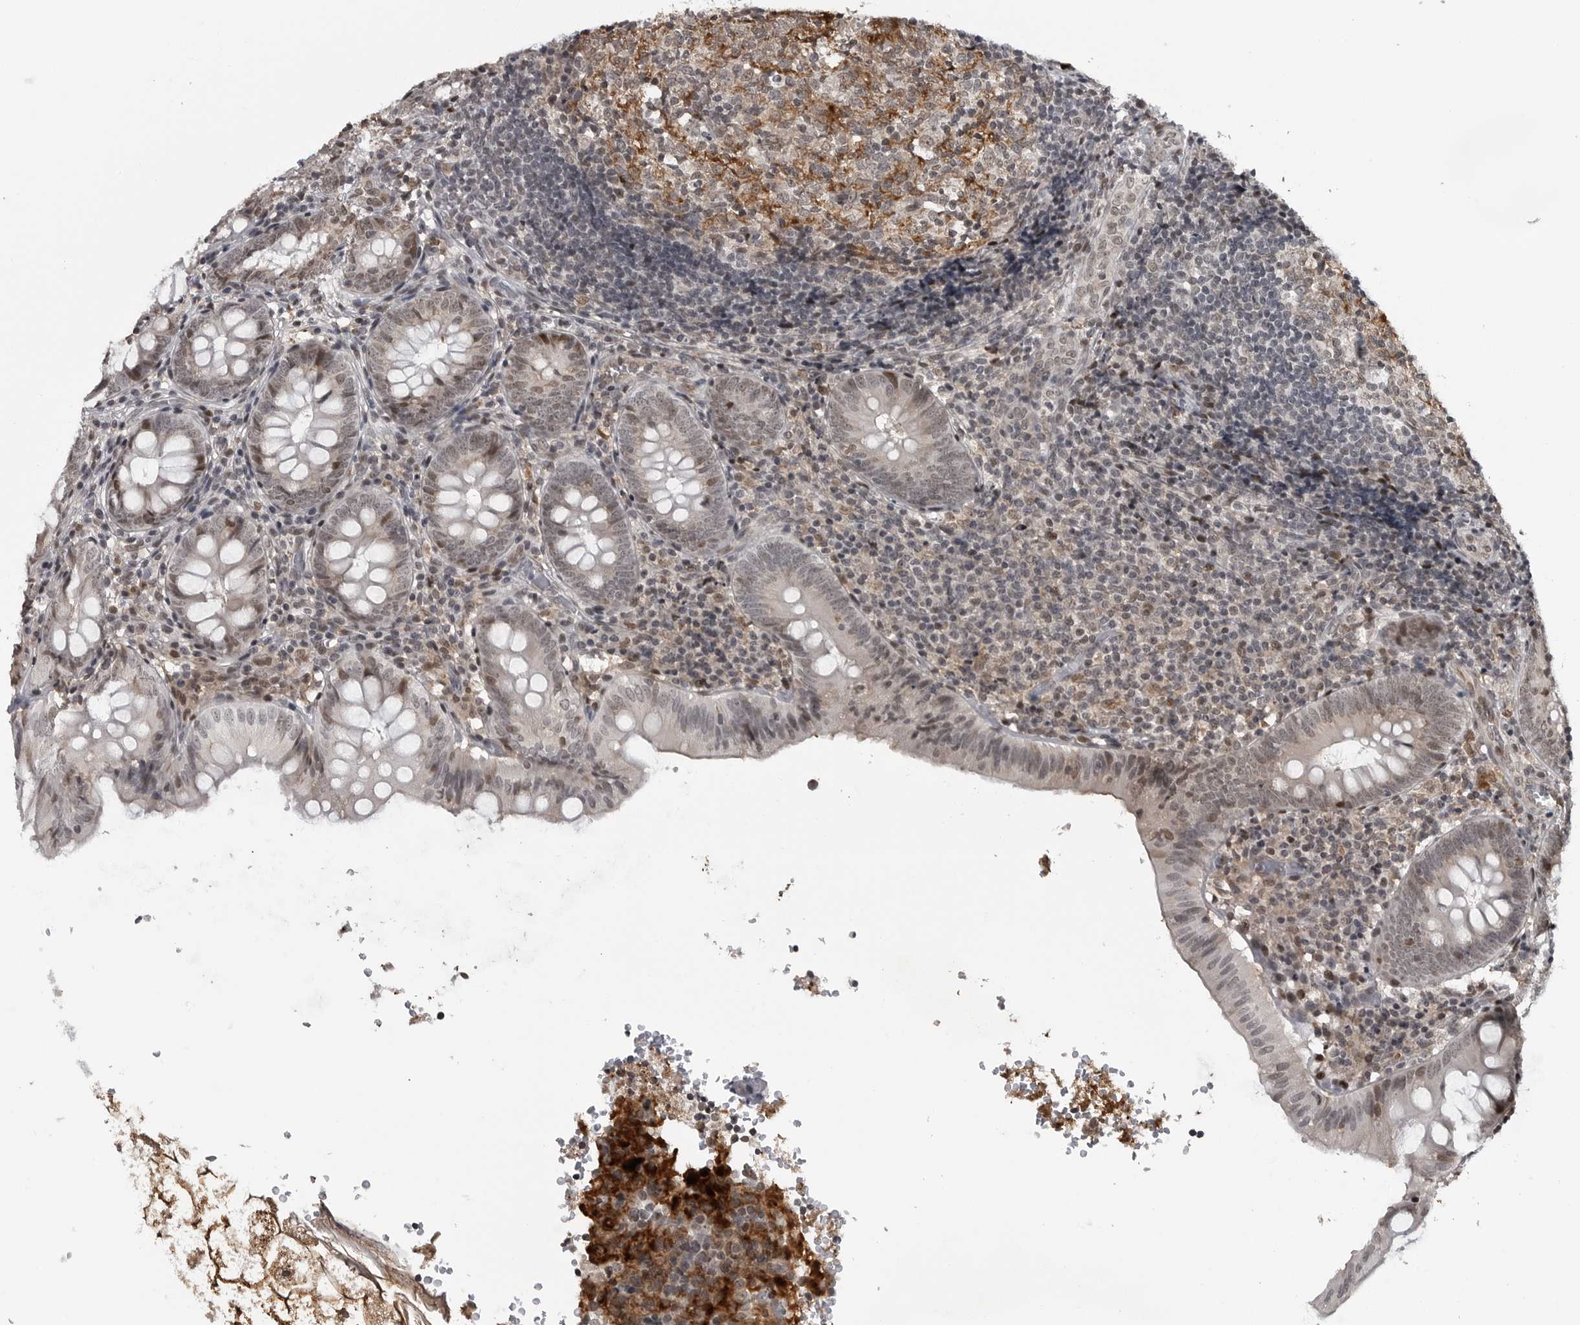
{"staining": {"intensity": "weak", "quantity": "25%-75%", "location": "nuclear"}, "tissue": "appendix", "cell_type": "Glandular cells", "image_type": "normal", "snomed": [{"axis": "morphology", "description": "Normal tissue, NOS"}, {"axis": "topography", "description": "Appendix"}], "caption": "Immunohistochemical staining of normal human appendix shows low levels of weak nuclear staining in approximately 25%-75% of glandular cells. (DAB (3,3'-diaminobenzidine) IHC with brightfield microscopy, high magnification).", "gene": "C8orf58", "patient": {"sex": "male", "age": 8}}